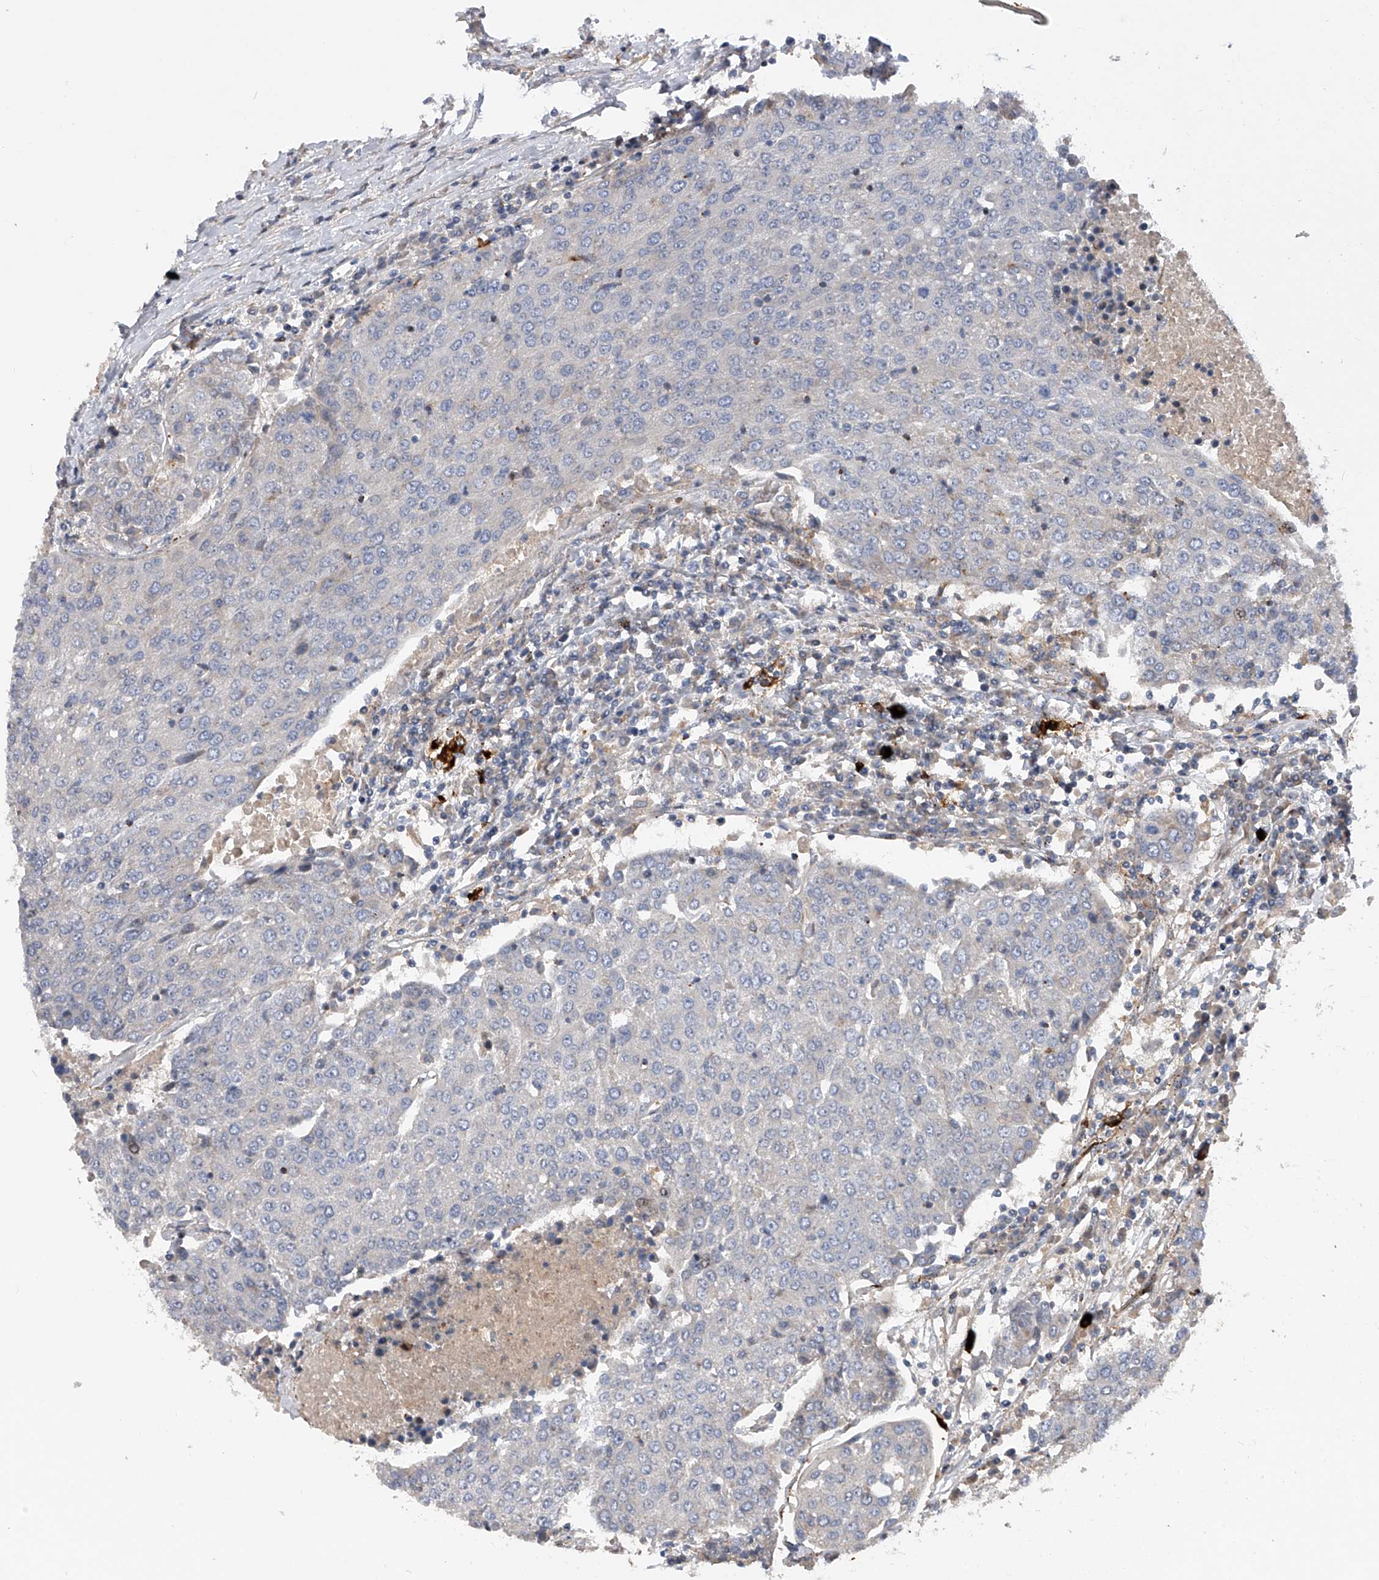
{"staining": {"intensity": "negative", "quantity": "none", "location": "none"}, "tissue": "urothelial cancer", "cell_type": "Tumor cells", "image_type": "cancer", "snomed": [{"axis": "morphology", "description": "Urothelial carcinoma, High grade"}, {"axis": "topography", "description": "Urinary bladder"}], "caption": "Immunohistochemical staining of urothelial carcinoma (high-grade) demonstrates no significant positivity in tumor cells.", "gene": "PDSS2", "patient": {"sex": "female", "age": 85}}